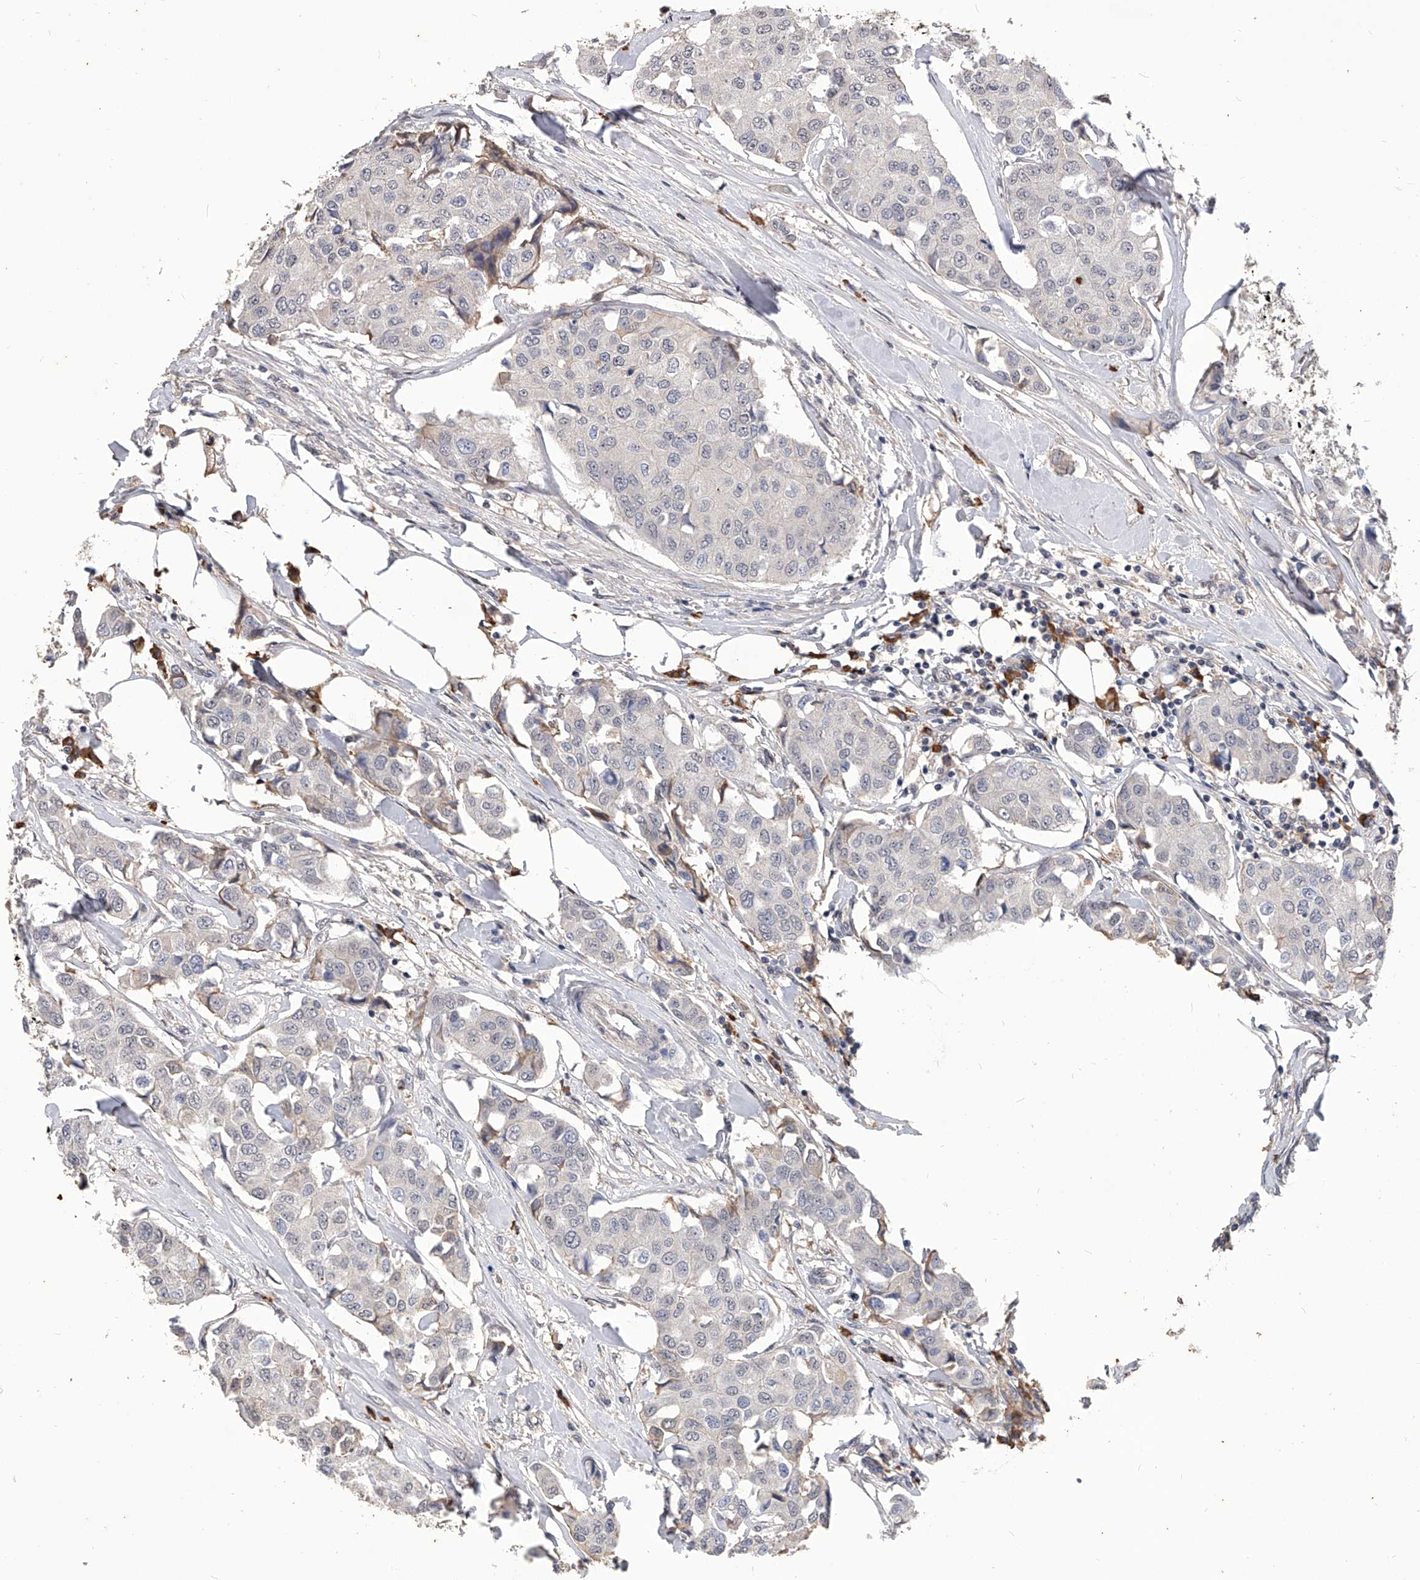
{"staining": {"intensity": "negative", "quantity": "none", "location": "none"}, "tissue": "breast cancer", "cell_type": "Tumor cells", "image_type": "cancer", "snomed": [{"axis": "morphology", "description": "Duct carcinoma"}, {"axis": "topography", "description": "Breast"}], "caption": "DAB (3,3'-diaminobenzidine) immunohistochemical staining of human infiltrating ductal carcinoma (breast) shows no significant positivity in tumor cells.", "gene": "CFAP410", "patient": {"sex": "female", "age": 80}}